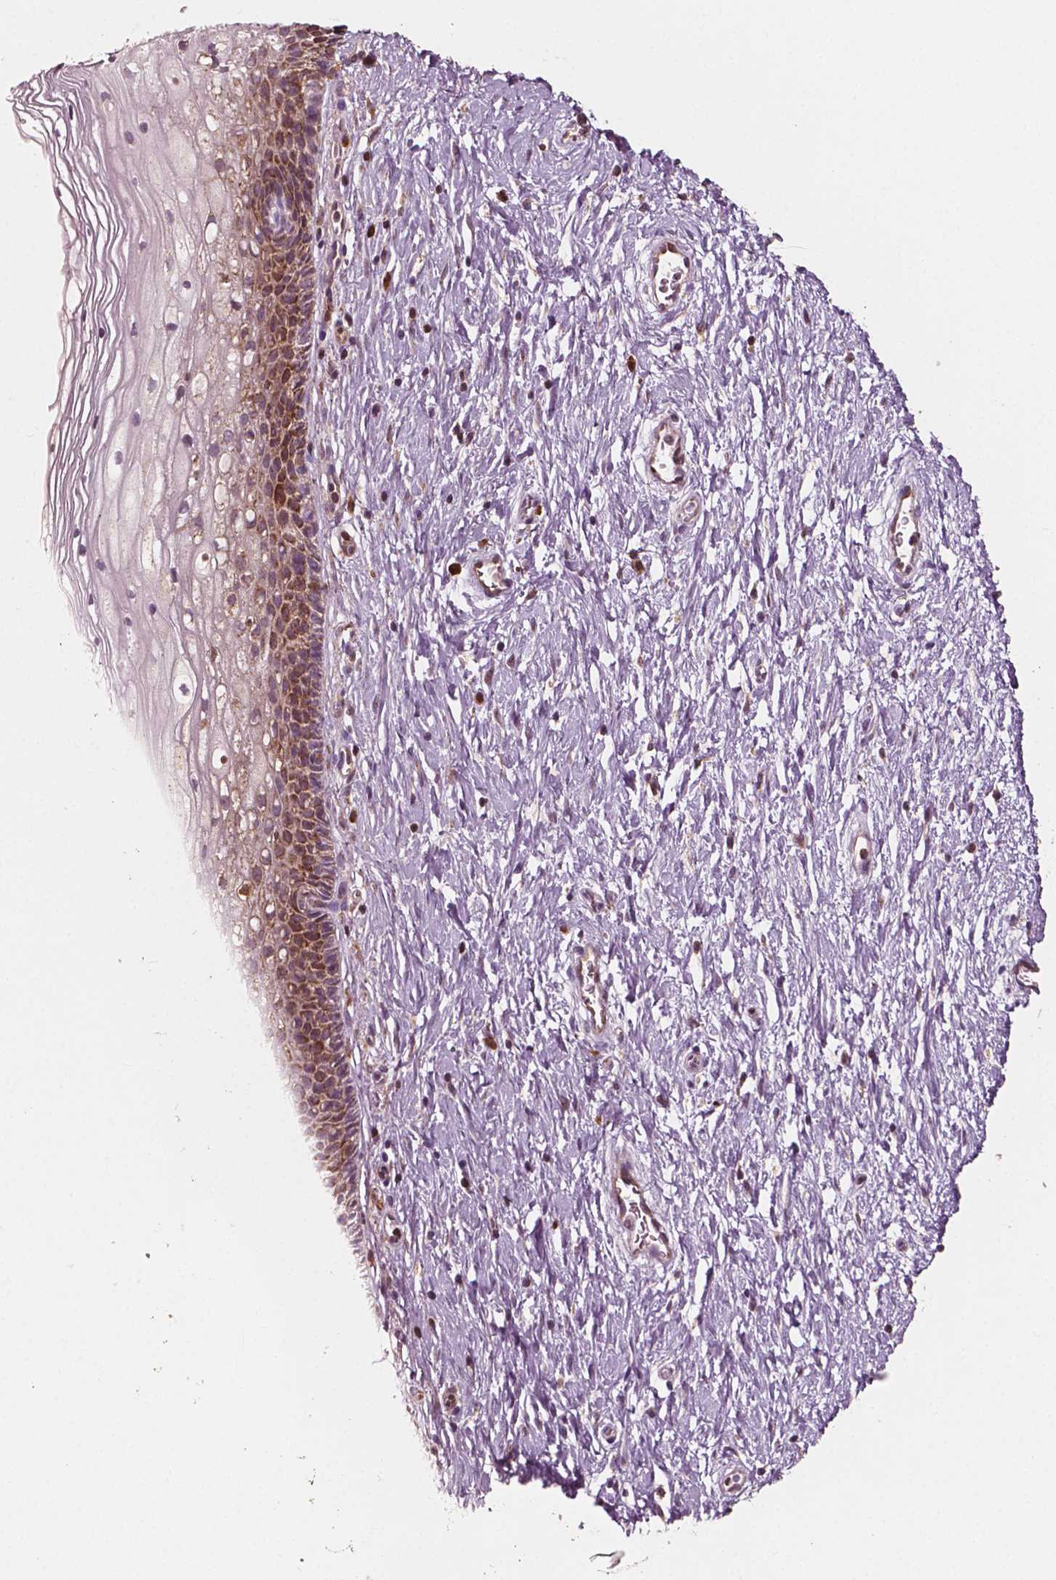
{"staining": {"intensity": "negative", "quantity": "none", "location": "none"}, "tissue": "cervix", "cell_type": "Glandular cells", "image_type": "normal", "snomed": [{"axis": "morphology", "description": "Normal tissue, NOS"}, {"axis": "topography", "description": "Cervix"}], "caption": "This is an IHC photomicrograph of benign human cervix. There is no expression in glandular cells.", "gene": "MCL1", "patient": {"sex": "female", "age": 34}}